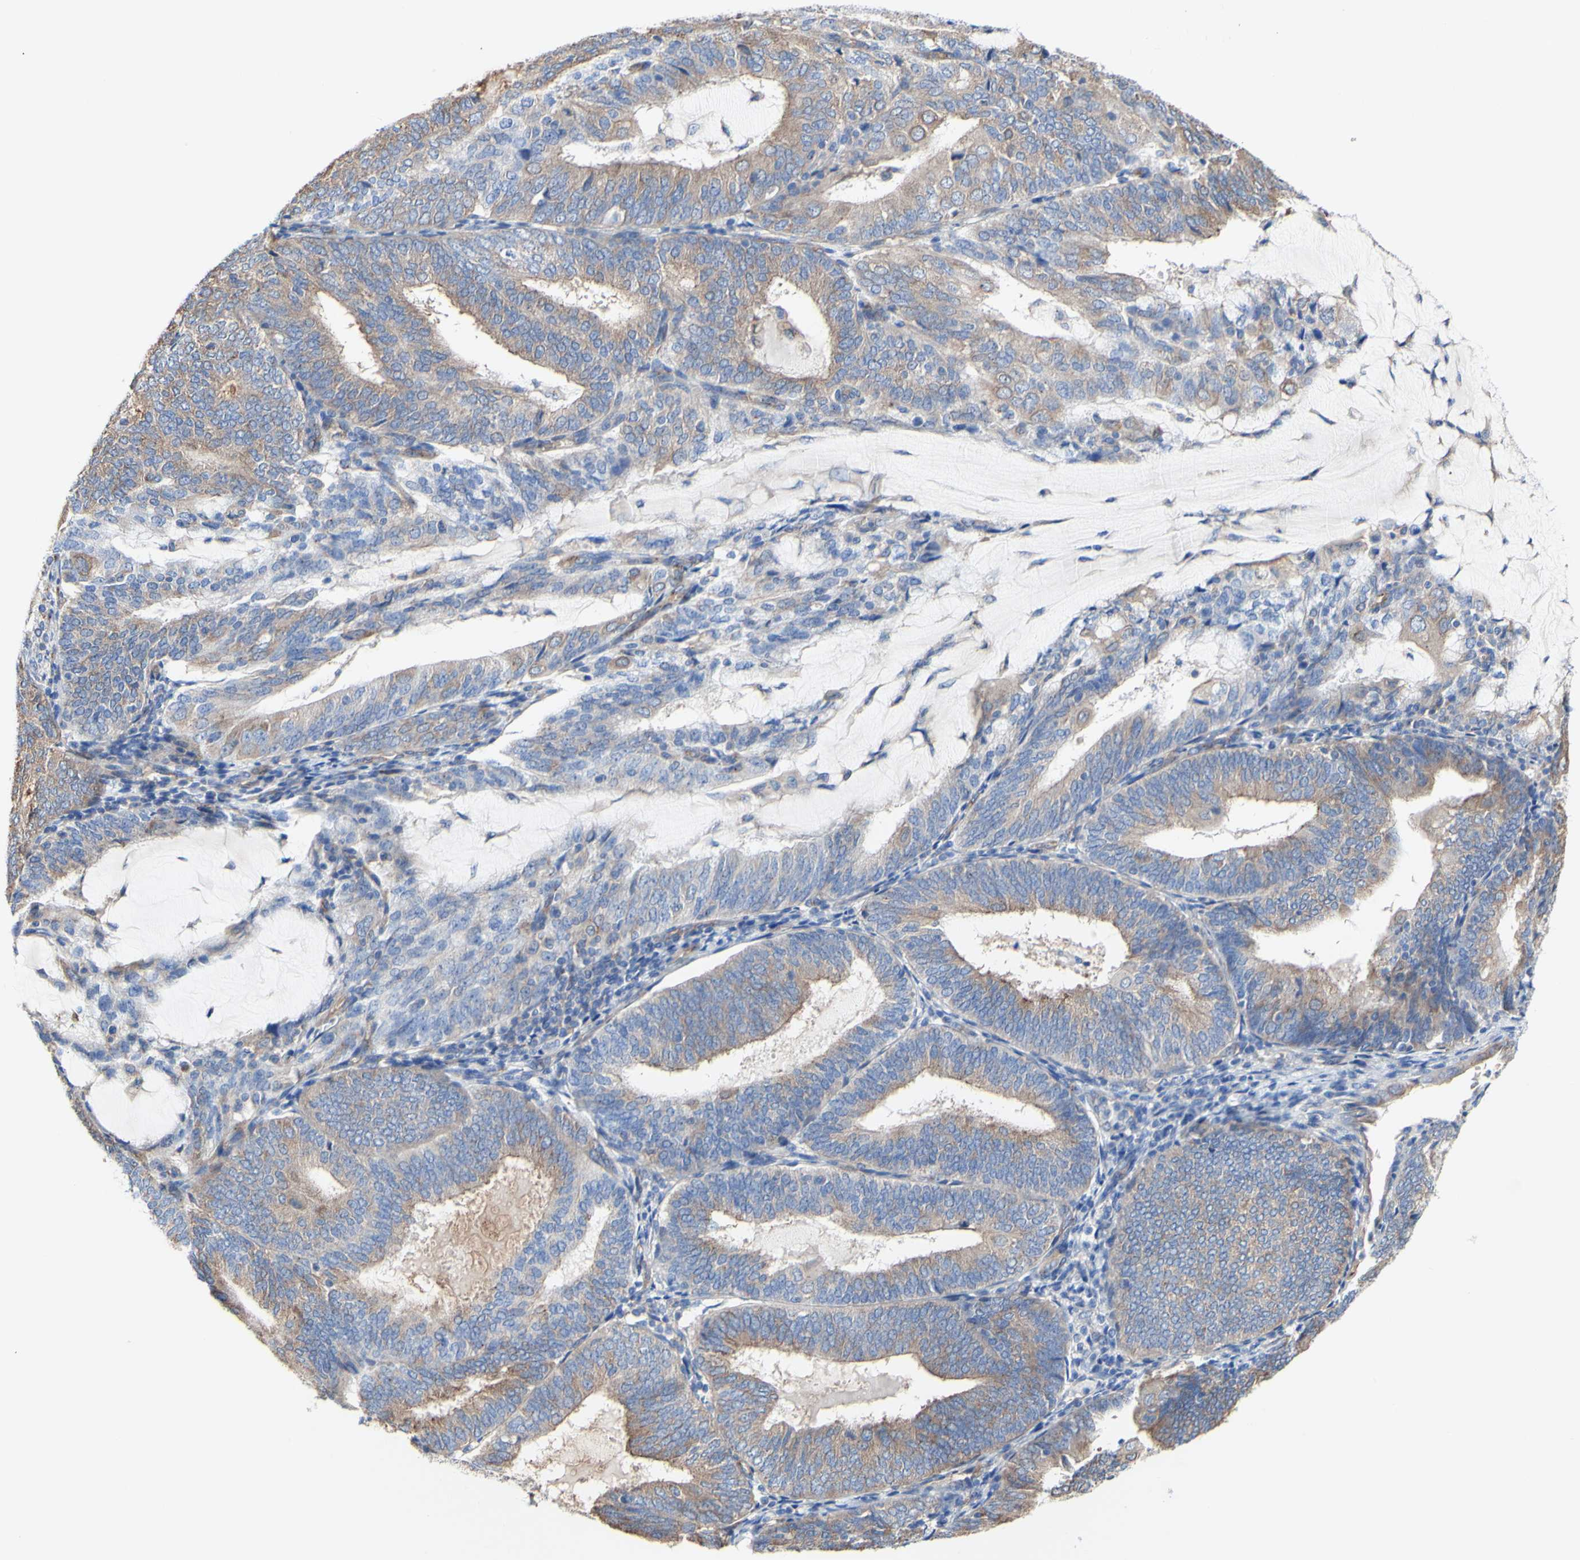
{"staining": {"intensity": "moderate", "quantity": ">75%", "location": "cytoplasmic/membranous"}, "tissue": "endometrial cancer", "cell_type": "Tumor cells", "image_type": "cancer", "snomed": [{"axis": "morphology", "description": "Adenocarcinoma, NOS"}, {"axis": "topography", "description": "Endometrium"}], "caption": "Protein expression analysis of human endometrial adenocarcinoma reveals moderate cytoplasmic/membranous expression in about >75% of tumor cells. Nuclei are stained in blue.", "gene": "LRIG3", "patient": {"sex": "female", "age": 81}}